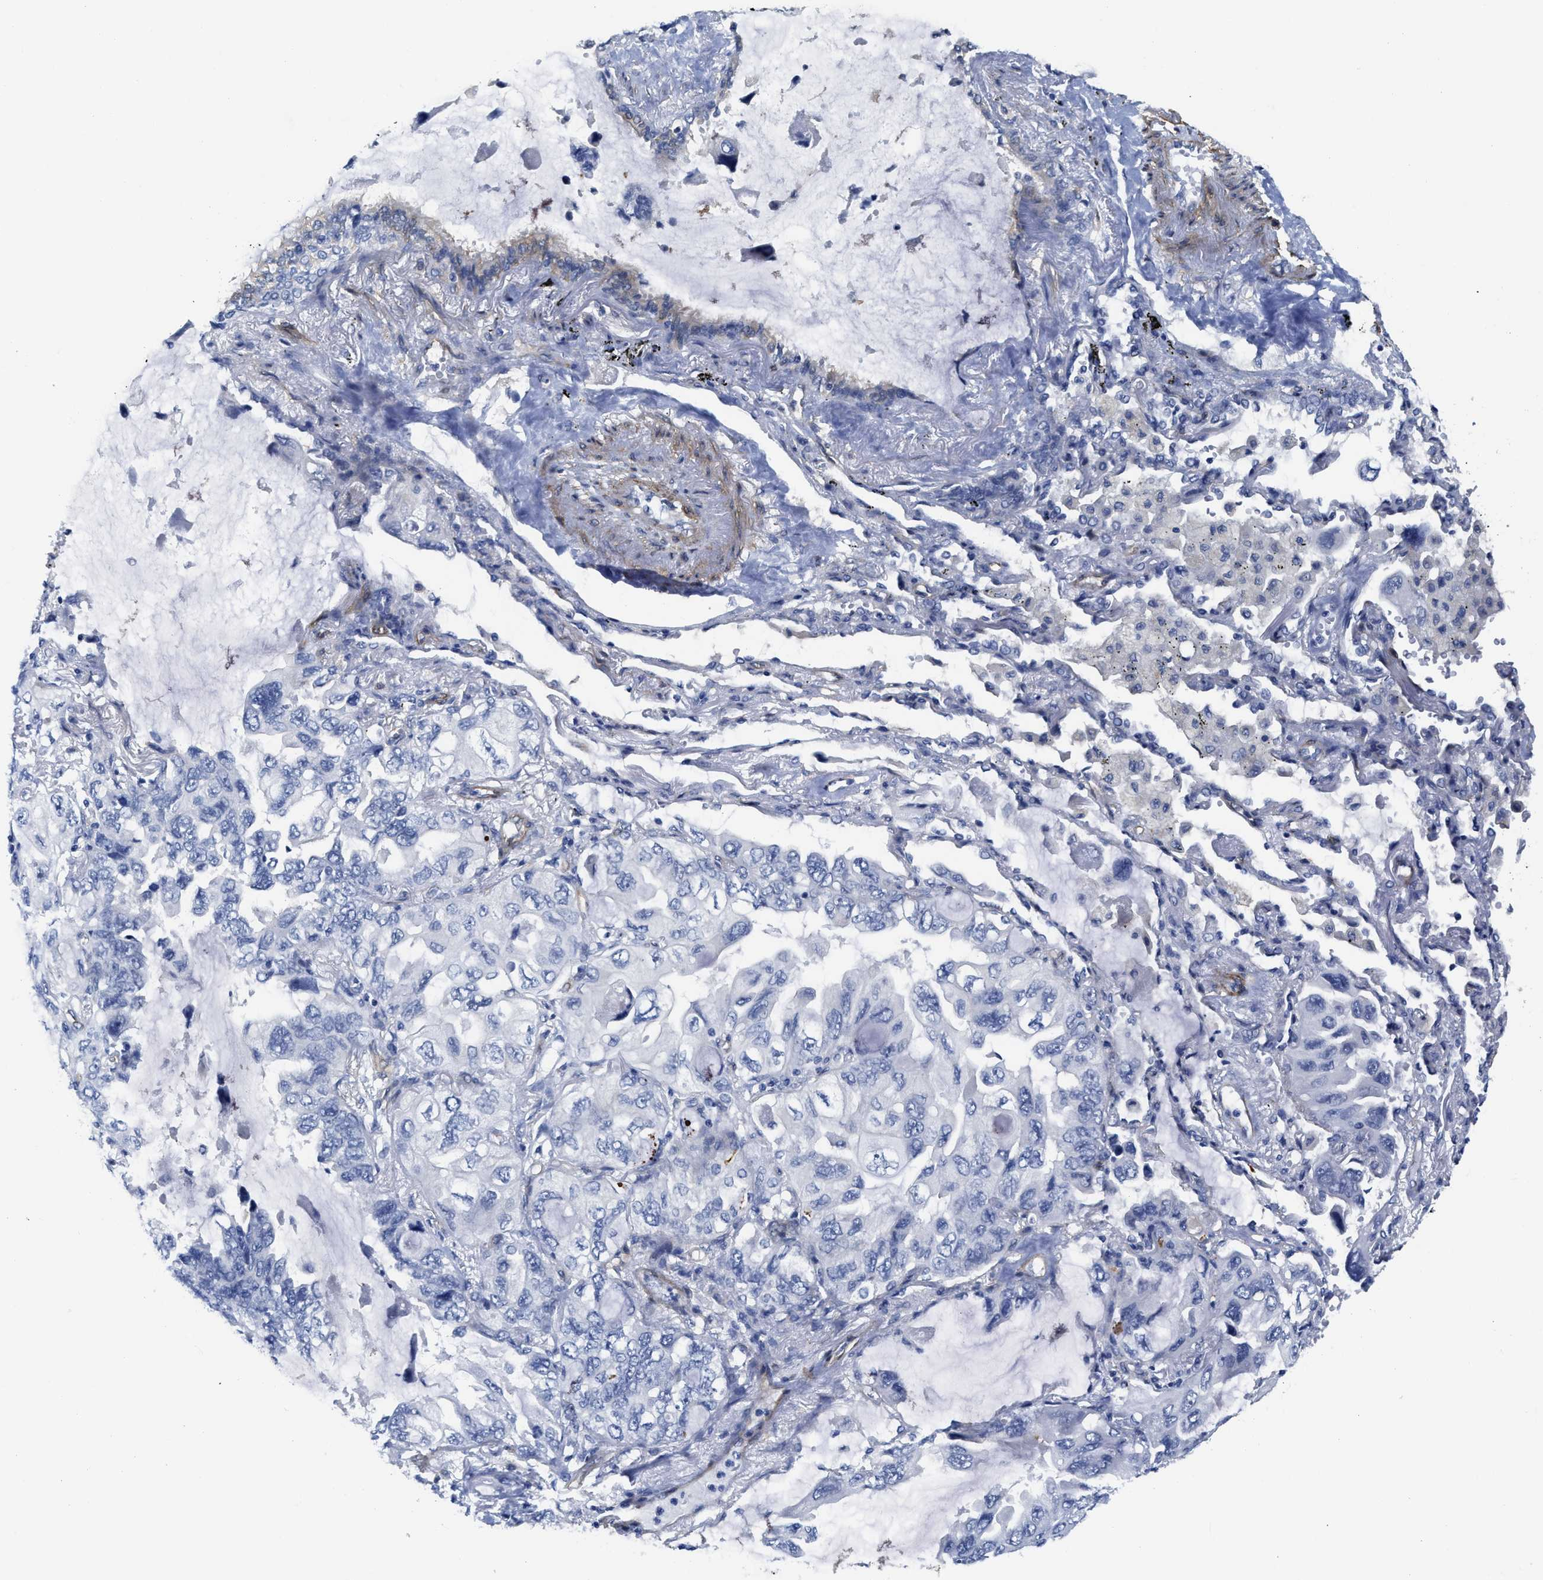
{"staining": {"intensity": "negative", "quantity": "none", "location": "none"}, "tissue": "lung cancer", "cell_type": "Tumor cells", "image_type": "cancer", "snomed": [{"axis": "morphology", "description": "Squamous cell carcinoma, NOS"}, {"axis": "topography", "description": "Lung"}], "caption": "High magnification brightfield microscopy of lung cancer stained with DAB (3,3'-diaminobenzidine) (brown) and counterstained with hematoxylin (blue): tumor cells show no significant expression. Nuclei are stained in blue.", "gene": "TUB", "patient": {"sex": "female", "age": 73}}